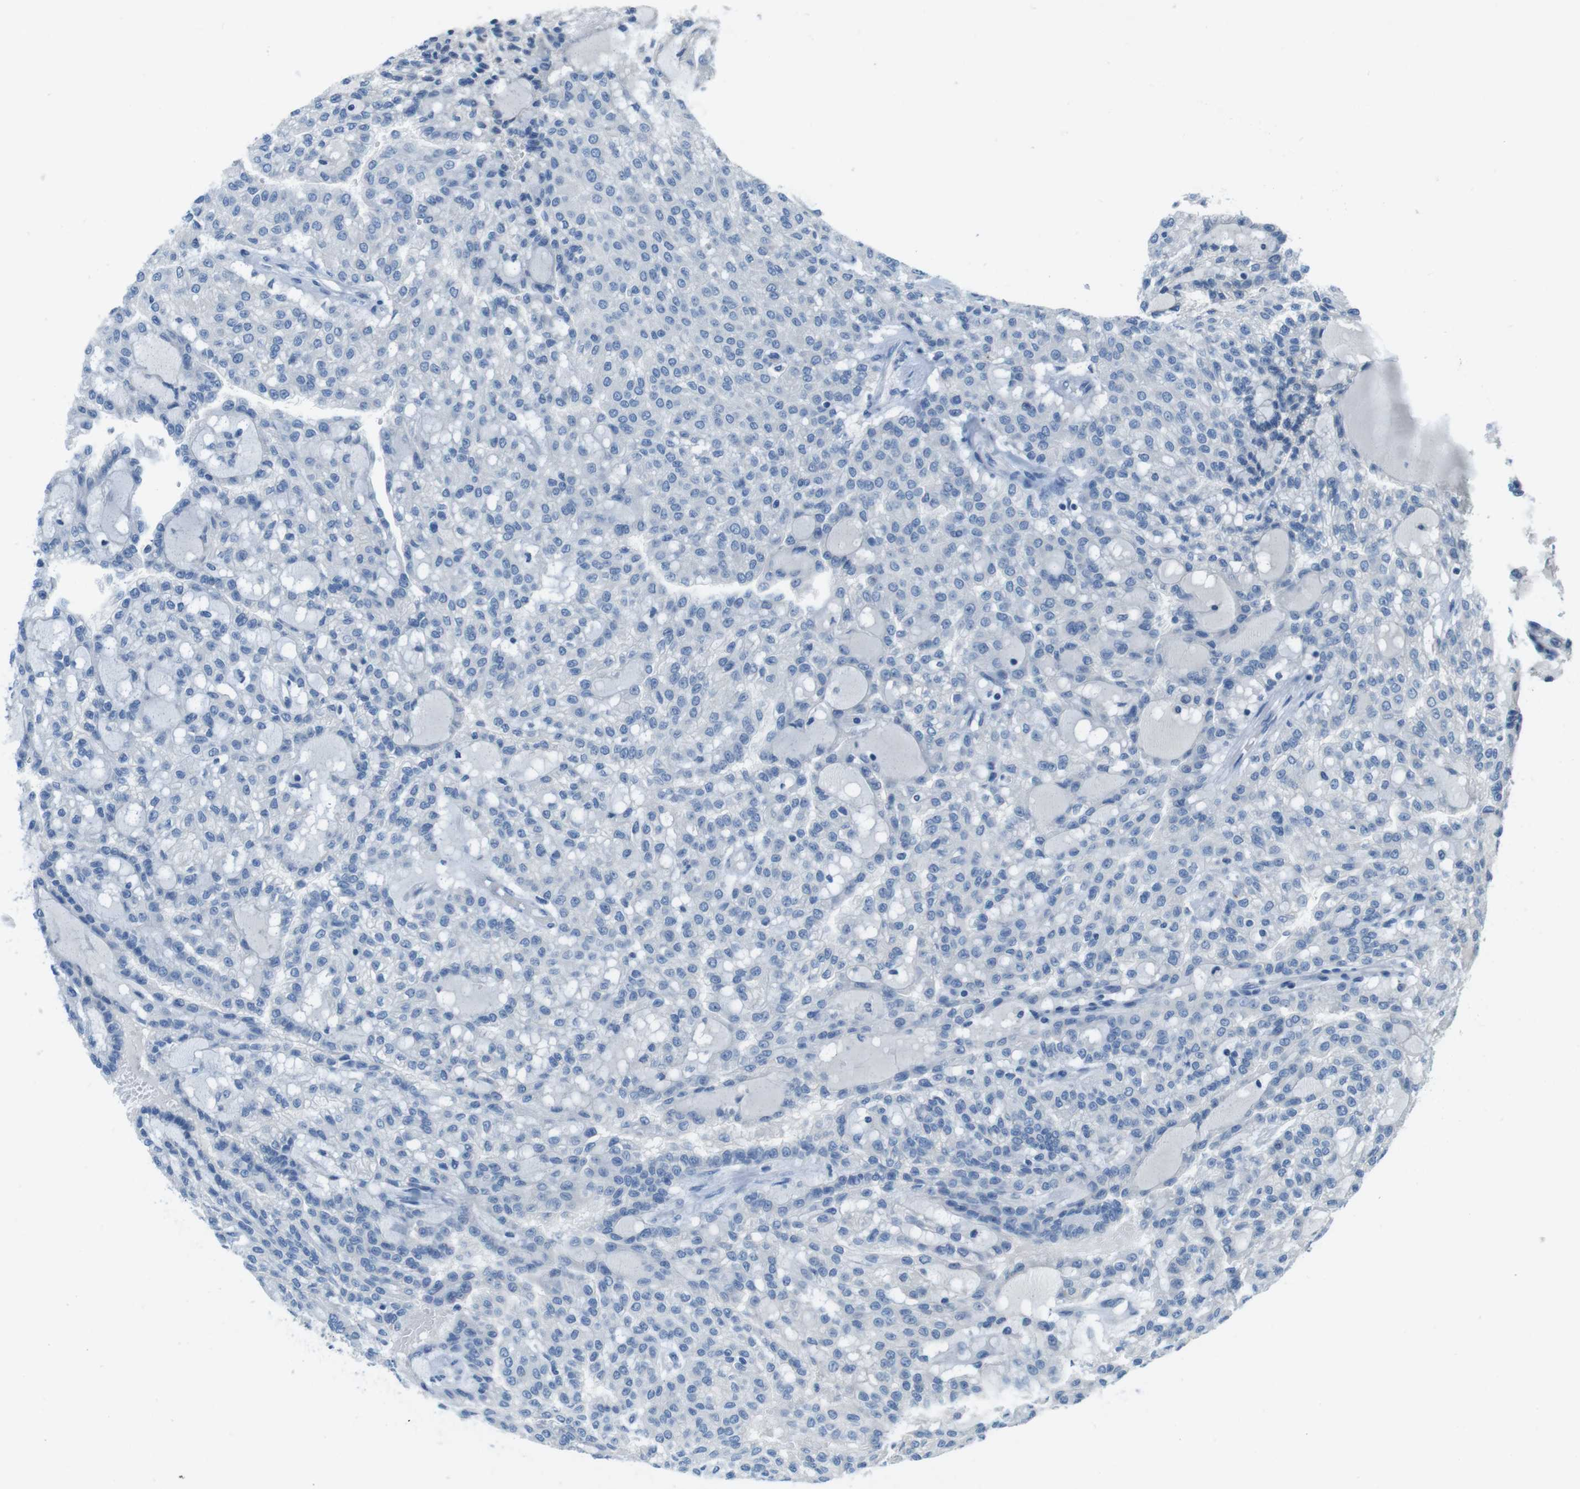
{"staining": {"intensity": "negative", "quantity": "none", "location": "none"}, "tissue": "renal cancer", "cell_type": "Tumor cells", "image_type": "cancer", "snomed": [{"axis": "morphology", "description": "Adenocarcinoma, NOS"}, {"axis": "topography", "description": "Kidney"}], "caption": "Immunohistochemical staining of renal cancer reveals no significant staining in tumor cells.", "gene": "SLC35A3", "patient": {"sex": "male", "age": 63}}